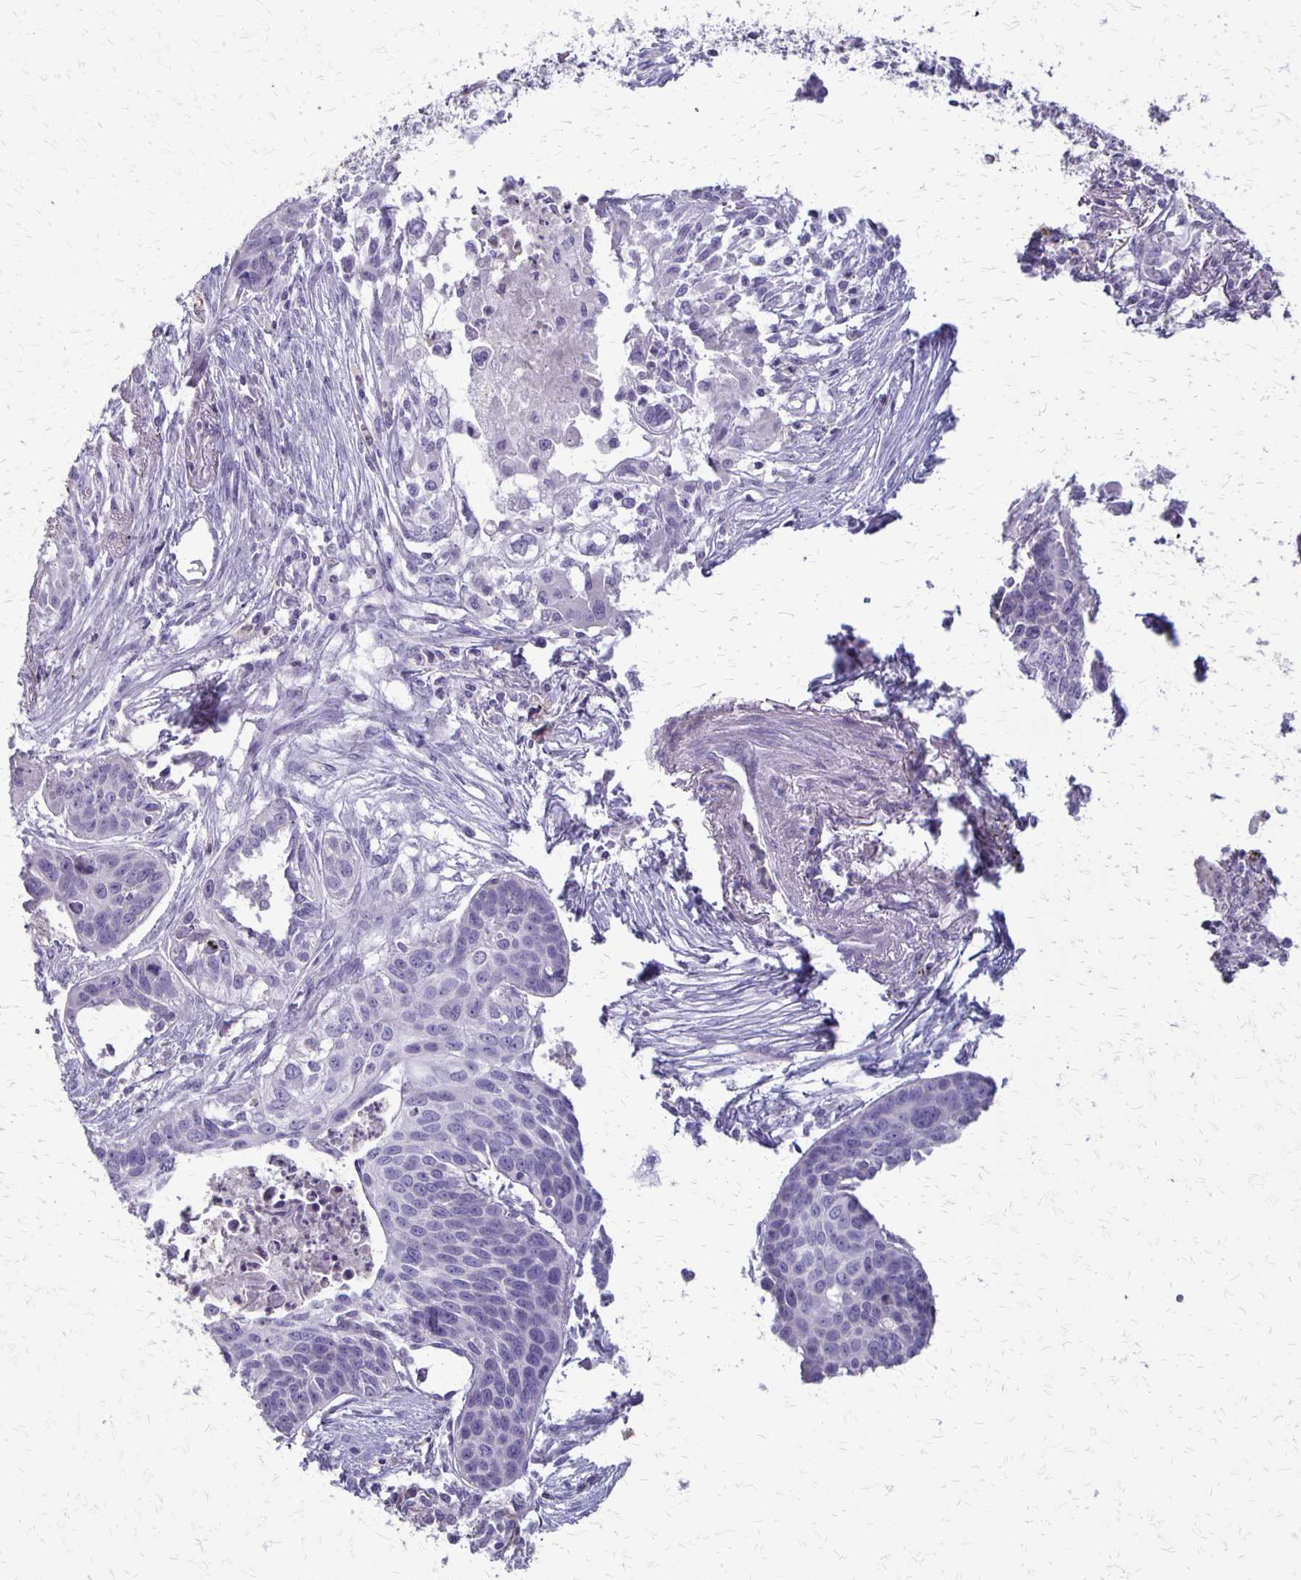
{"staining": {"intensity": "negative", "quantity": "none", "location": "none"}, "tissue": "lung cancer", "cell_type": "Tumor cells", "image_type": "cancer", "snomed": [{"axis": "morphology", "description": "Squamous cell carcinoma, NOS"}, {"axis": "topography", "description": "Lung"}], "caption": "Image shows no significant protein positivity in tumor cells of squamous cell carcinoma (lung).", "gene": "SEPTIN5", "patient": {"sex": "male", "age": 71}}